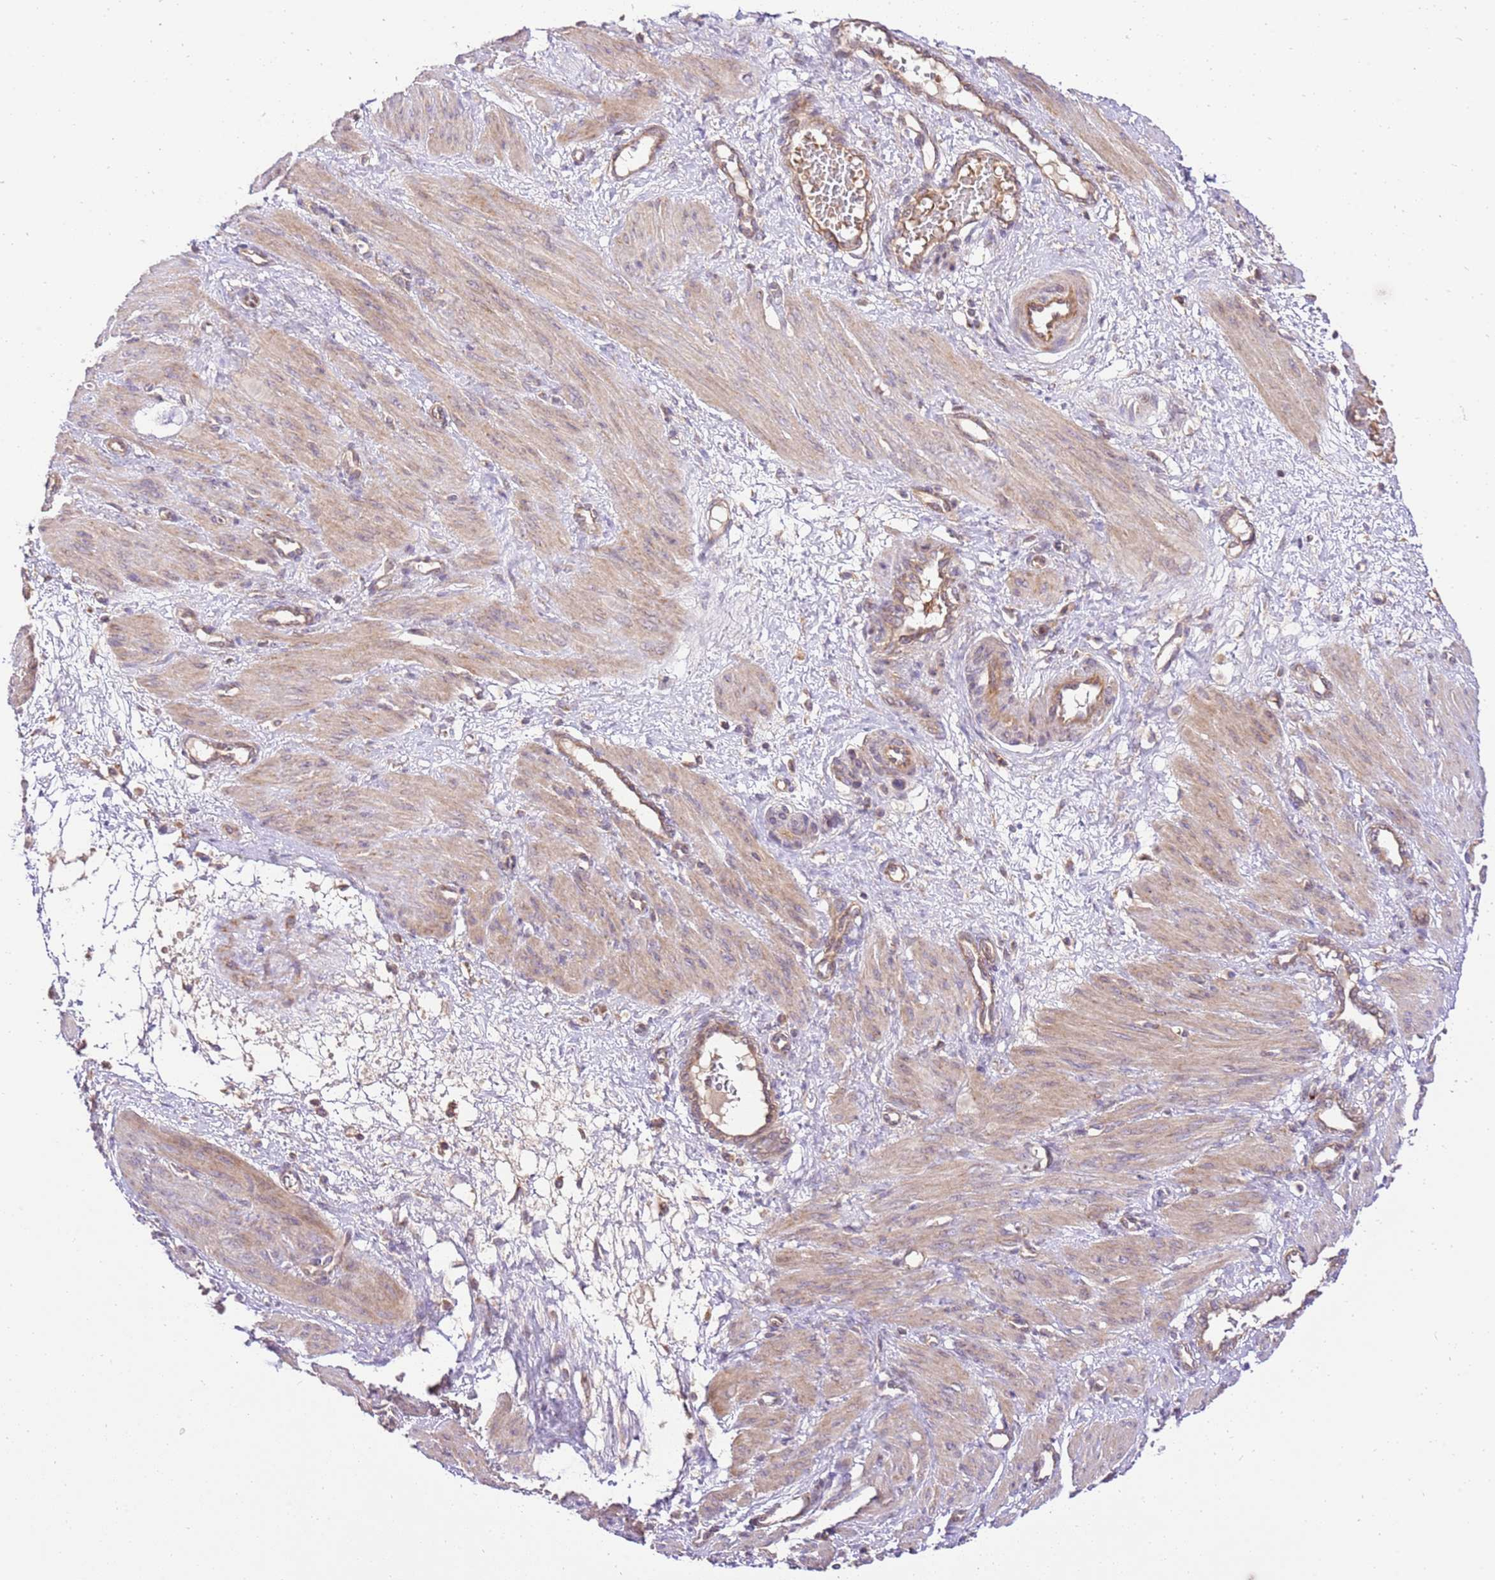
{"staining": {"intensity": "weak", "quantity": "25%-75%", "location": "cytoplasmic/membranous"}, "tissue": "smooth muscle", "cell_type": "Smooth muscle cells", "image_type": "normal", "snomed": [{"axis": "morphology", "description": "Normal tissue, NOS"}, {"axis": "topography", "description": "Endometrium"}], "caption": "This micrograph exhibits IHC staining of benign human smooth muscle, with low weak cytoplasmic/membranous staining in about 25%-75% of smooth muscle cells.", "gene": "SPATA2L", "patient": {"sex": "female", "age": 33}}